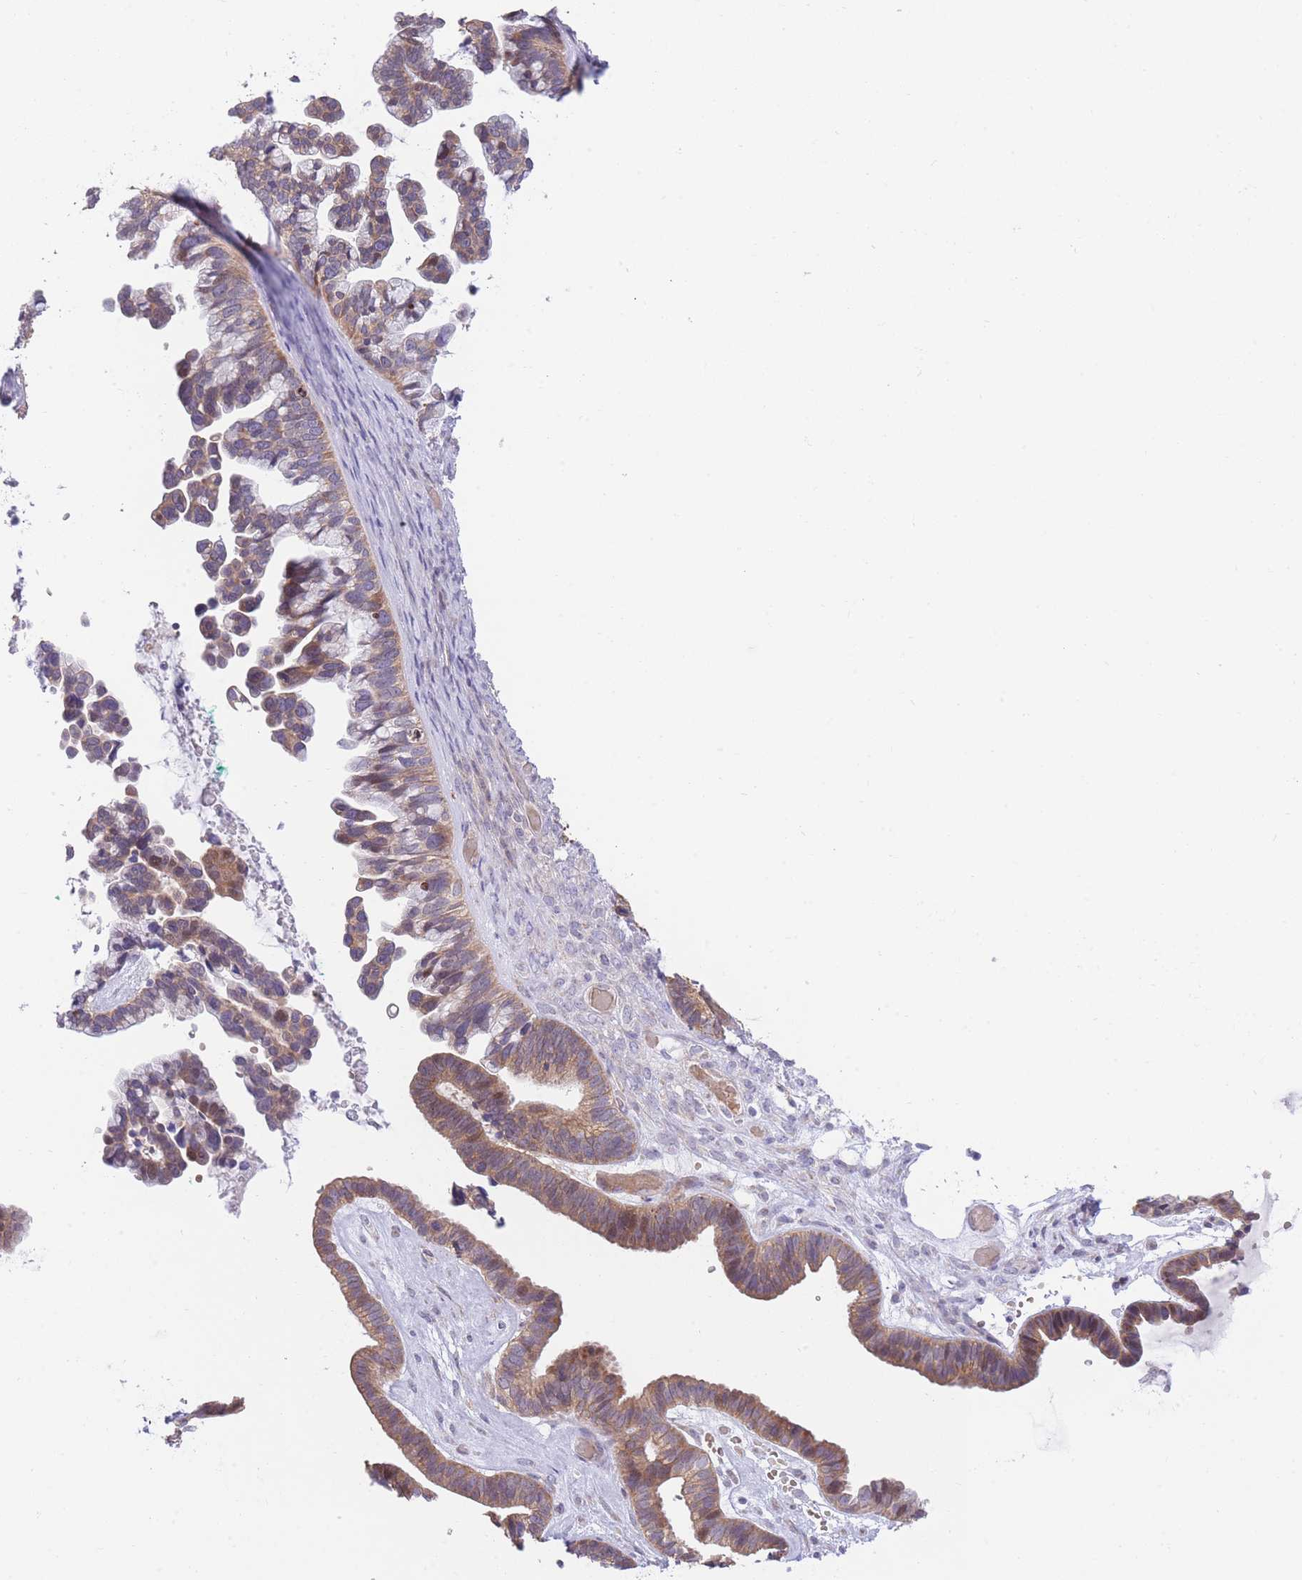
{"staining": {"intensity": "moderate", "quantity": ">75%", "location": "cytoplasmic/membranous"}, "tissue": "ovarian cancer", "cell_type": "Tumor cells", "image_type": "cancer", "snomed": [{"axis": "morphology", "description": "Cystadenocarcinoma, serous, NOS"}, {"axis": "topography", "description": "Ovary"}], "caption": "Human ovarian cancer stained for a protein (brown) displays moderate cytoplasmic/membranous positive positivity in approximately >75% of tumor cells.", "gene": "BOLA2B", "patient": {"sex": "female", "age": 56}}